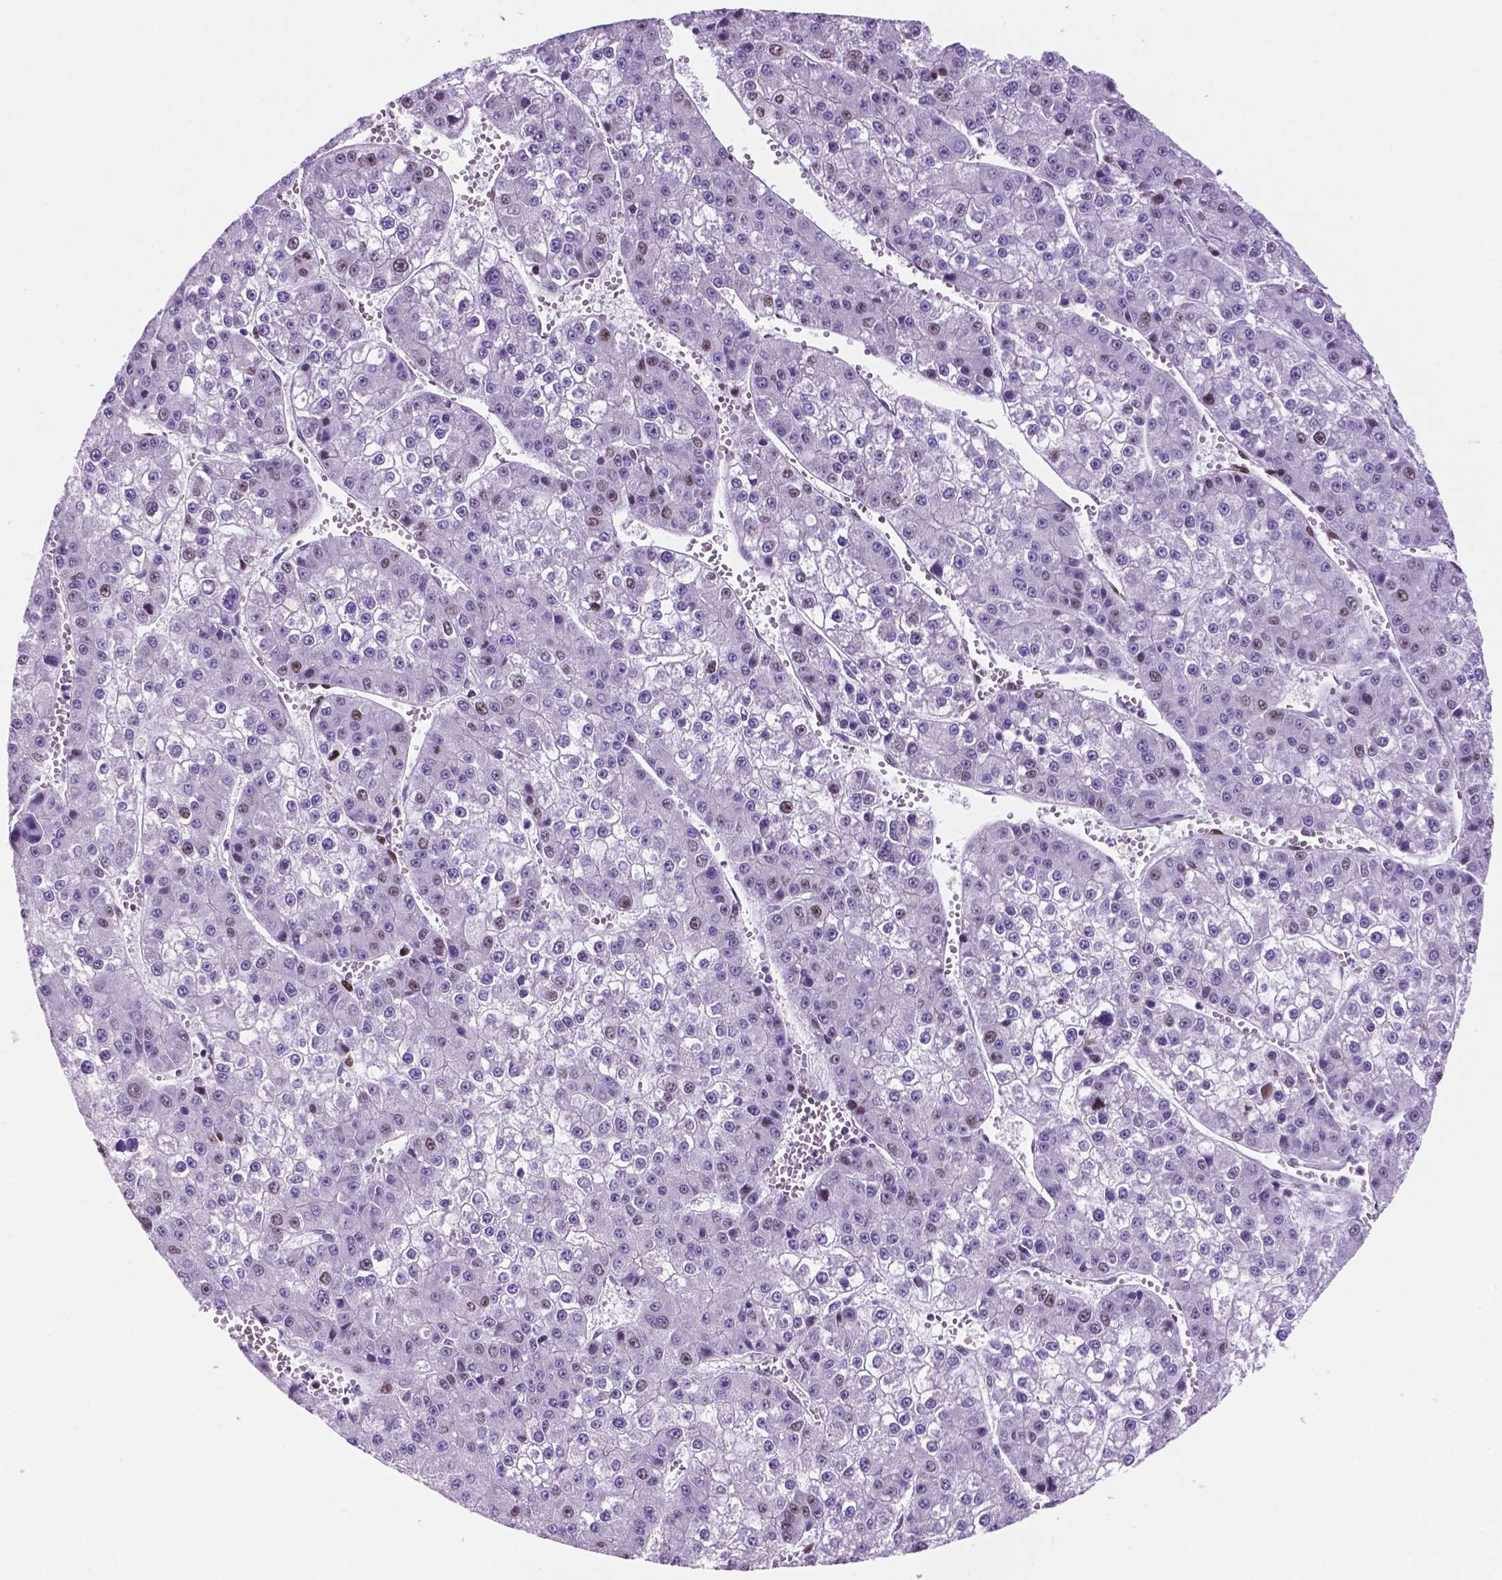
{"staining": {"intensity": "moderate", "quantity": "<25%", "location": "nuclear"}, "tissue": "liver cancer", "cell_type": "Tumor cells", "image_type": "cancer", "snomed": [{"axis": "morphology", "description": "Carcinoma, Hepatocellular, NOS"}, {"axis": "topography", "description": "Liver"}], "caption": "Immunohistochemical staining of hepatocellular carcinoma (liver) demonstrates low levels of moderate nuclear protein positivity in approximately <25% of tumor cells.", "gene": "NCAPH2", "patient": {"sex": "female", "age": 73}}